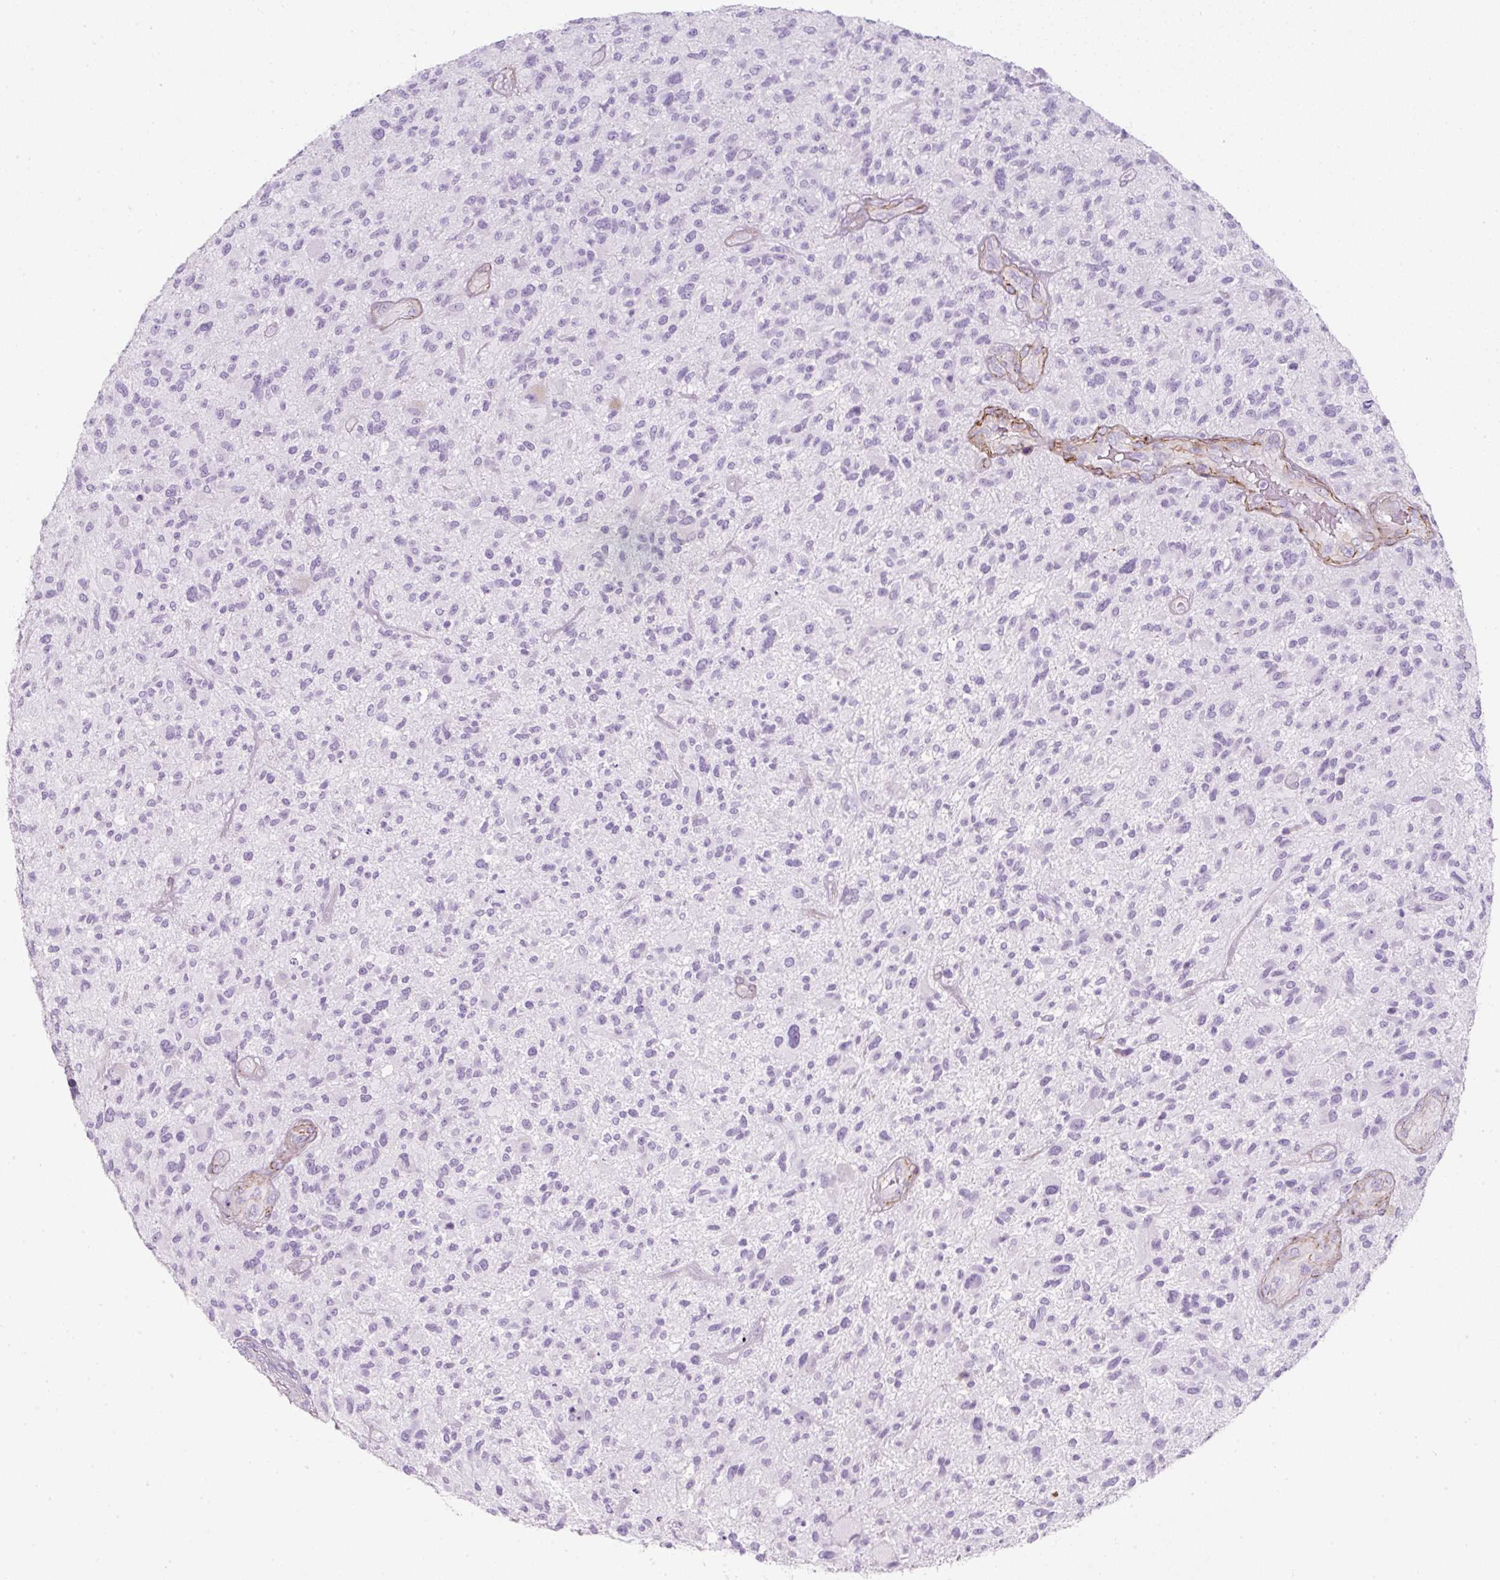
{"staining": {"intensity": "negative", "quantity": "none", "location": "none"}, "tissue": "glioma", "cell_type": "Tumor cells", "image_type": "cancer", "snomed": [{"axis": "morphology", "description": "Glioma, malignant, High grade"}, {"axis": "topography", "description": "Brain"}], "caption": "This is an IHC micrograph of human glioma. There is no positivity in tumor cells.", "gene": "CAVIN3", "patient": {"sex": "male", "age": 47}}